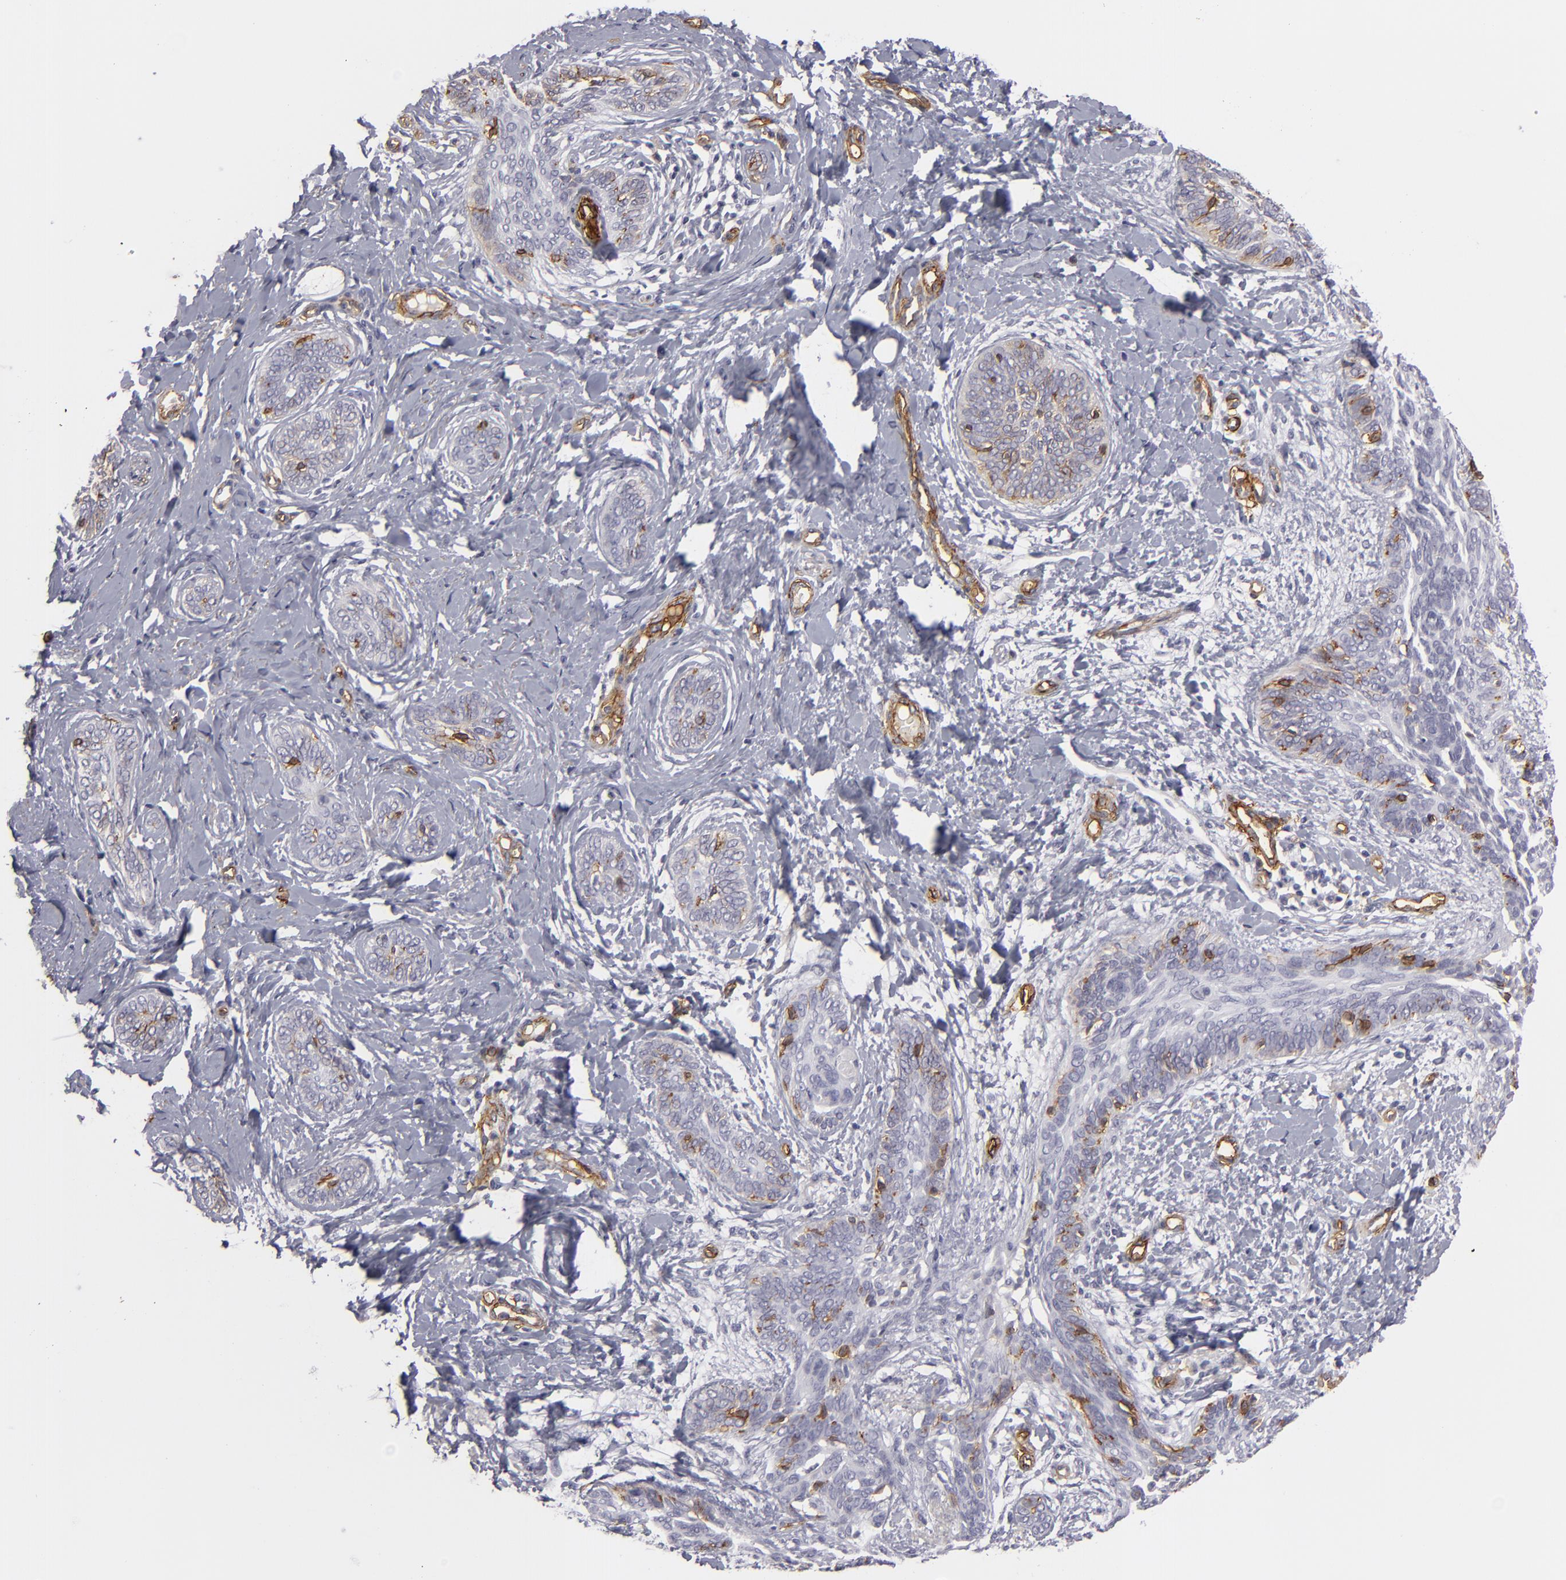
{"staining": {"intensity": "negative", "quantity": "none", "location": "none"}, "tissue": "skin cancer", "cell_type": "Tumor cells", "image_type": "cancer", "snomed": [{"axis": "morphology", "description": "Basal cell carcinoma"}, {"axis": "topography", "description": "Skin"}], "caption": "IHC micrograph of basal cell carcinoma (skin) stained for a protein (brown), which demonstrates no expression in tumor cells.", "gene": "MCAM", "patient": {"sex": "female", "age": 81}}